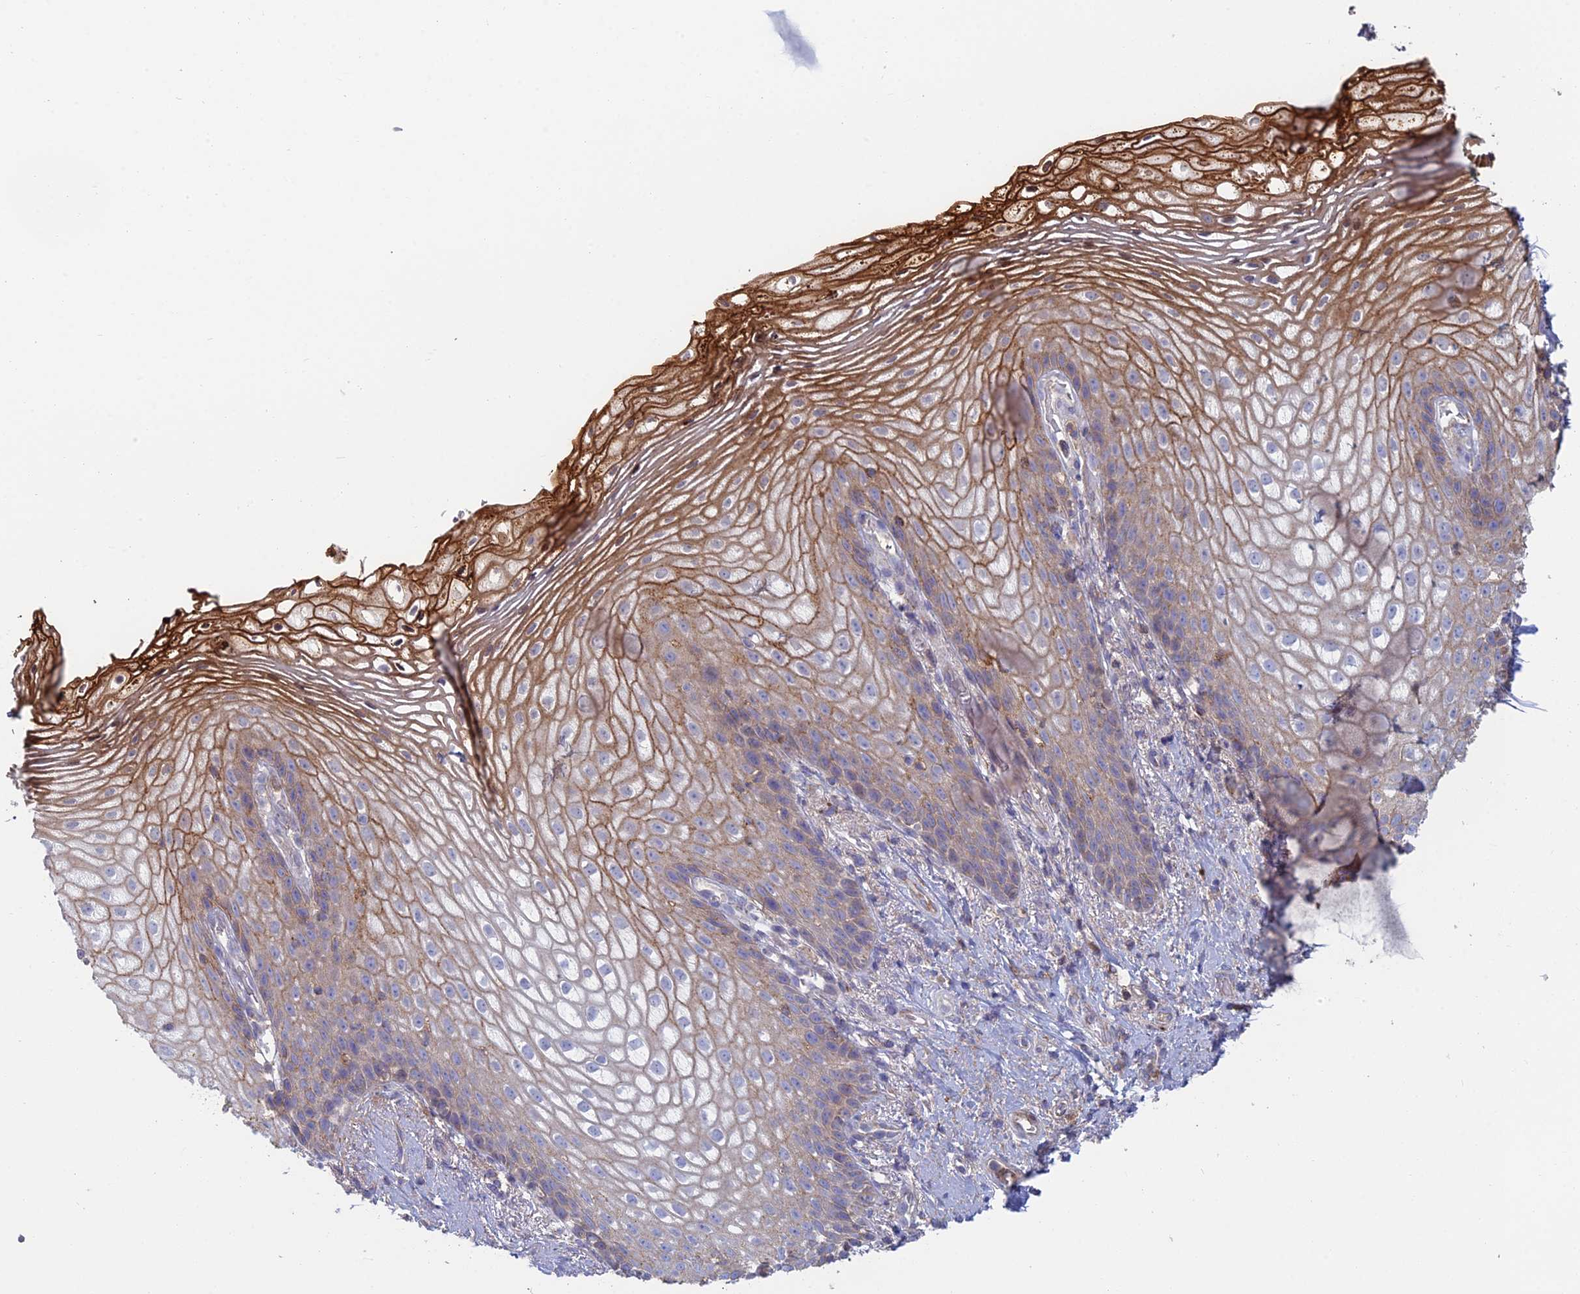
{"staining": {"intensity": "moderate", "quantity": "25%-75%", "location": "cytoplasmic/membranous"}, "tissue": "vagina", "cell_type": "Squamous epithelial cells", "image_type": "normal", "snomed": [{"axis": "morphology", "description": "Normal tissue, NOS"}, {"axis": "topography", "description": "Vagina"}], "caption": "IHC photomicrograph of benign vagina stained for a protein (brown), which demonstrates medium levels of moderate cytoplasmic/membranous positivity in approximately 25%-75% of squamous epithelial cells.", "gene": "IFTAP", "patient": {"sex": "female", "age": 60}}